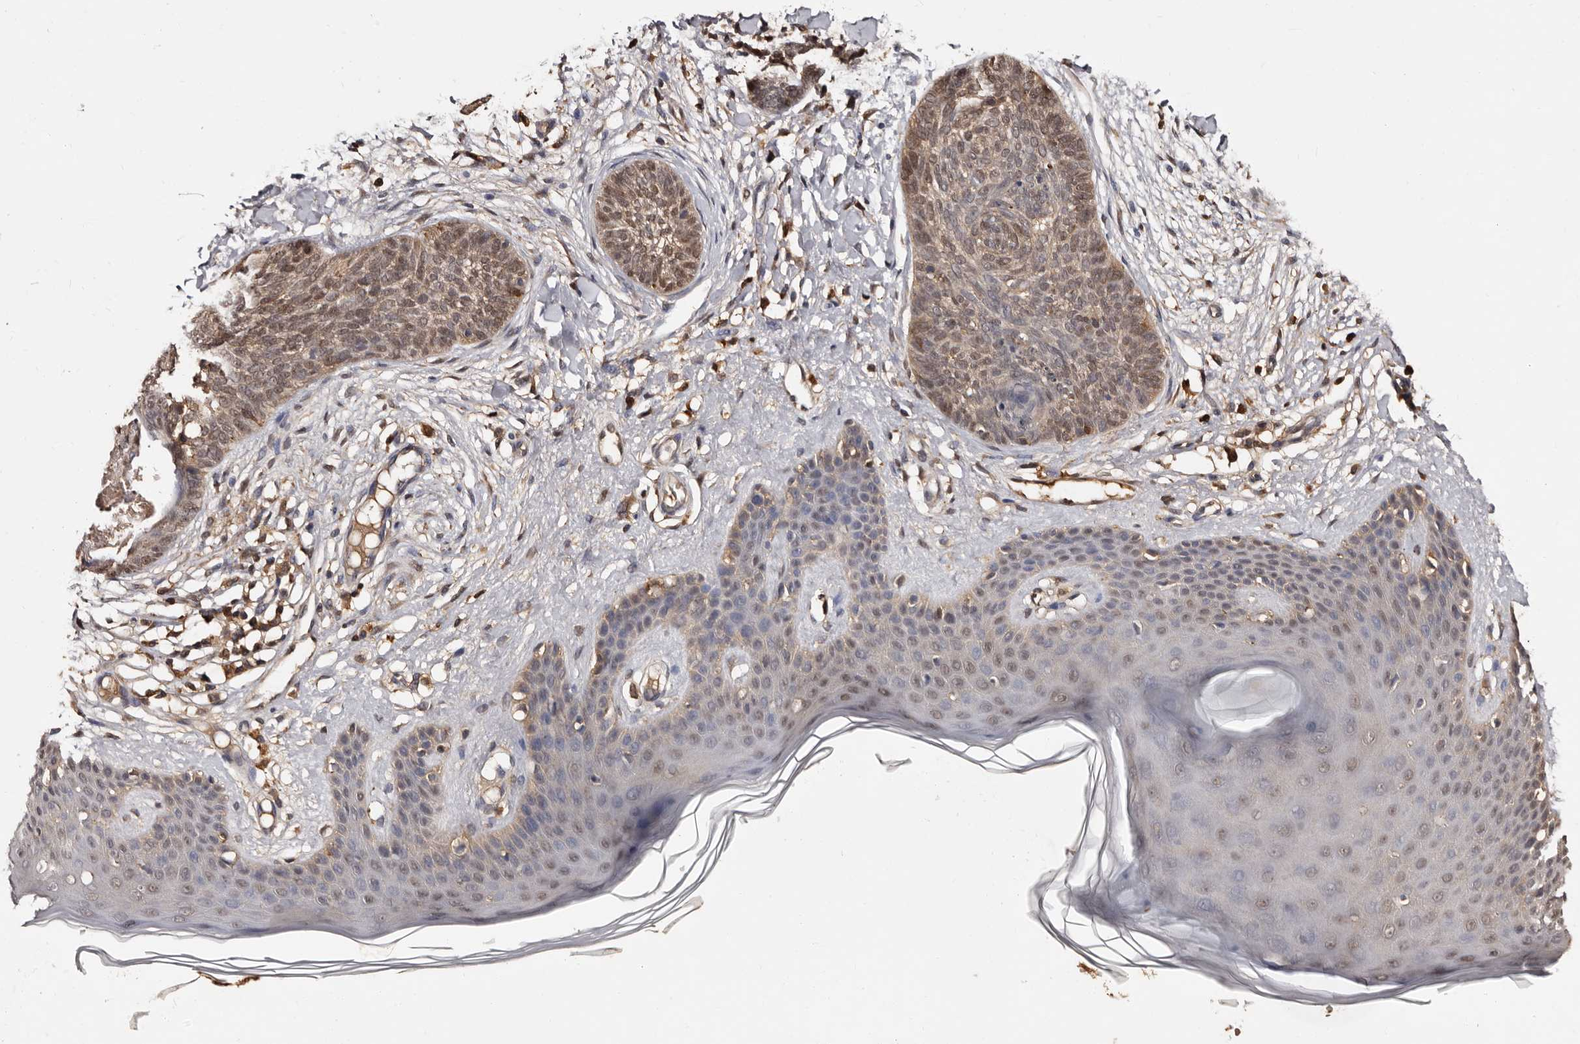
{"staining": {"intensity": "weak", "quantity": ">75%", "location": "cytoplasmic/membranous,nuclear"}, "tissue": "skin cancer", "cell_type": "Tumor cells", "image_type": "cancer", "snomed": [{"axis": "morphology", "description": "Basal cell carcinoma"}, {"axis": "topography", "description": "Skin"}], "caption": "Immunohistochemical staining of human skin basal cell carcinoma displays weak cytoplasmic/membranous and nuclear protein expression in about >75% of tumor cells.", "gene": "DNPH1", "patient": {"sex": "female", "age": 59}}